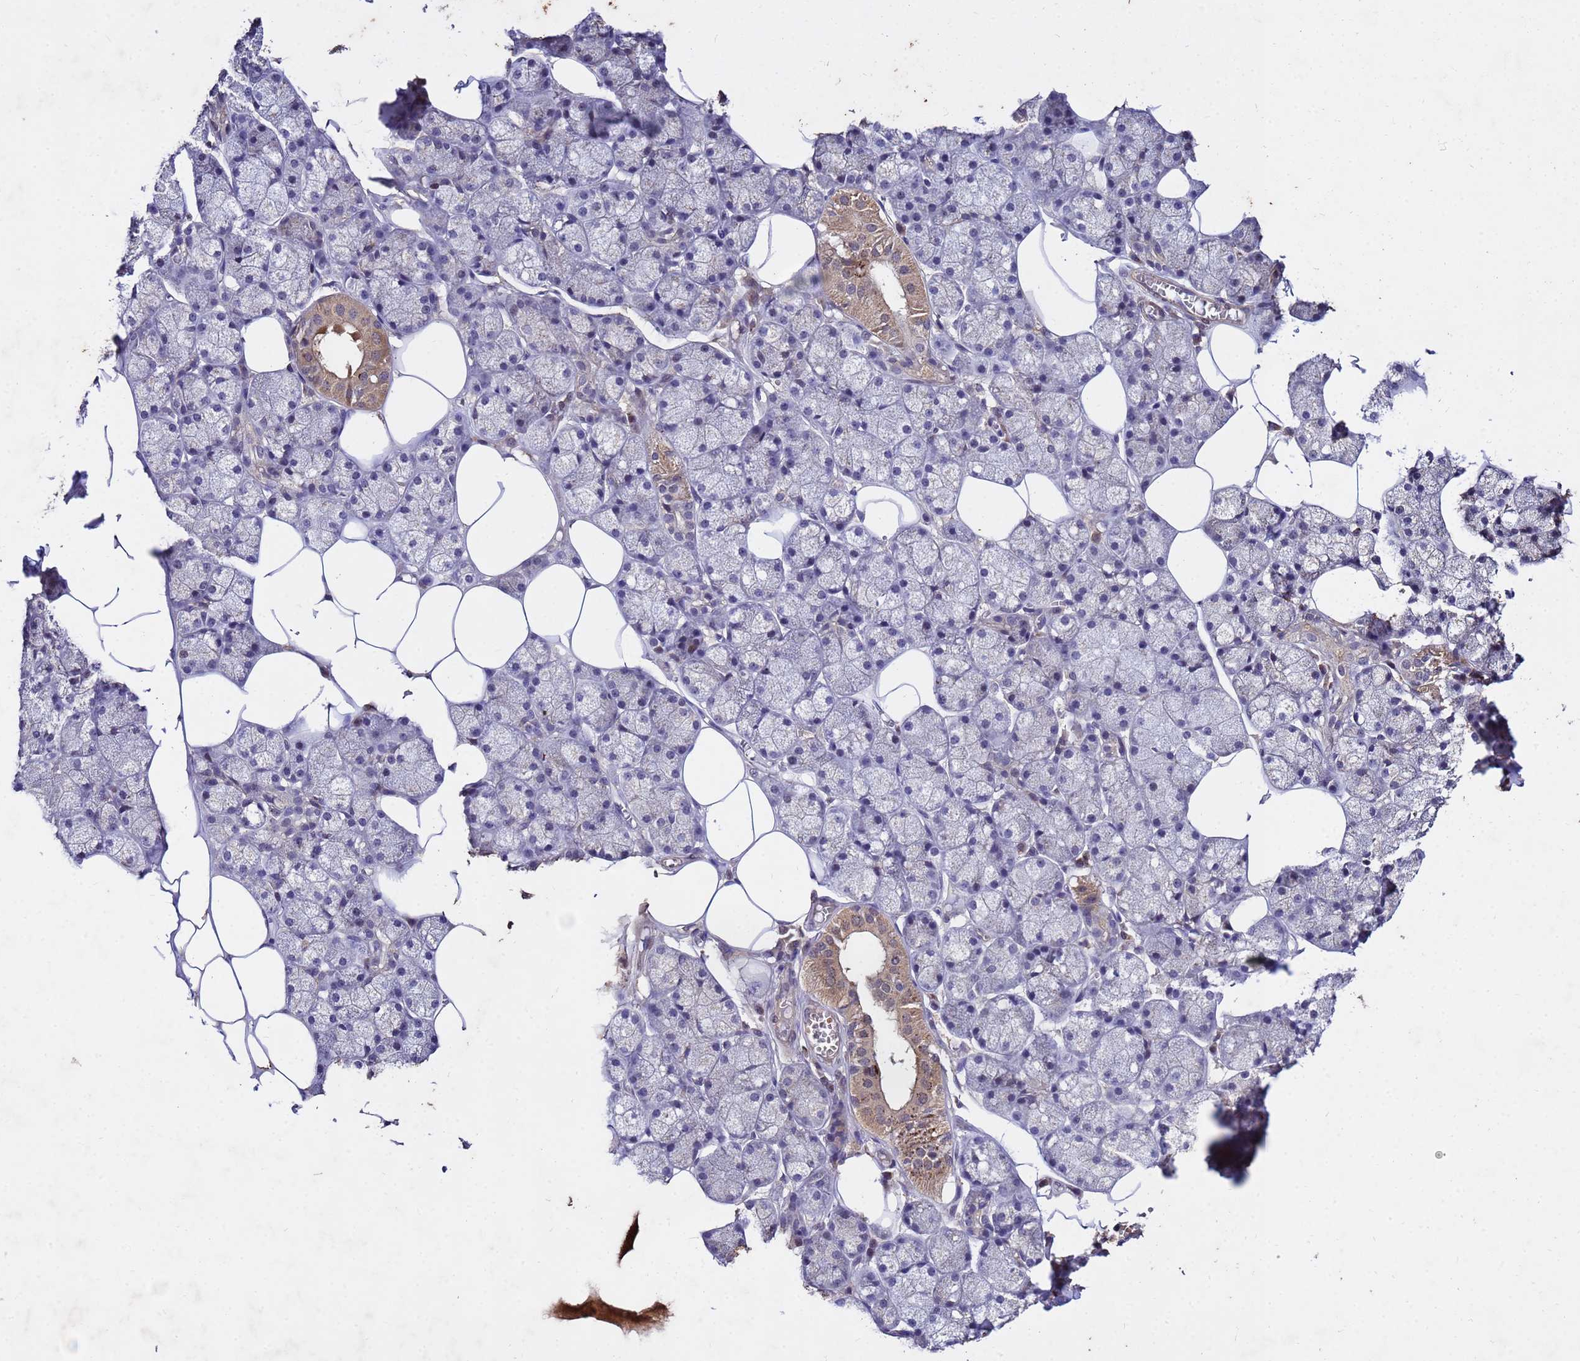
{"staining": {"intensity": "moderate", "quantity": "<25%", "location": "cytoplasmic/membranous"}, "tissue": "salivary gland", "cell_type": "Glandular cells", "image_type": "normal", "snomed": [{"axis": "morphology", "description": "Normal tissue, NOS"}, {"axis": "topography", "description": "Salivary gland"}], "caption": "Immunohistochemistry (IHC) staining of normal salivary gland, which exhibits low levels of moderate cytoplasmic/membranous expression in about <25% of glandular cells indicating moderate cytoplasmic/membranous protein positivity. The staining was performed using DAB (3,3'-diaminobenzidine) (brown) for protein detection and nuclei were counterstained in hematoxylin (blue).", "gene": "TOR4A", "patient": {"sex": "male", "age": 62}}